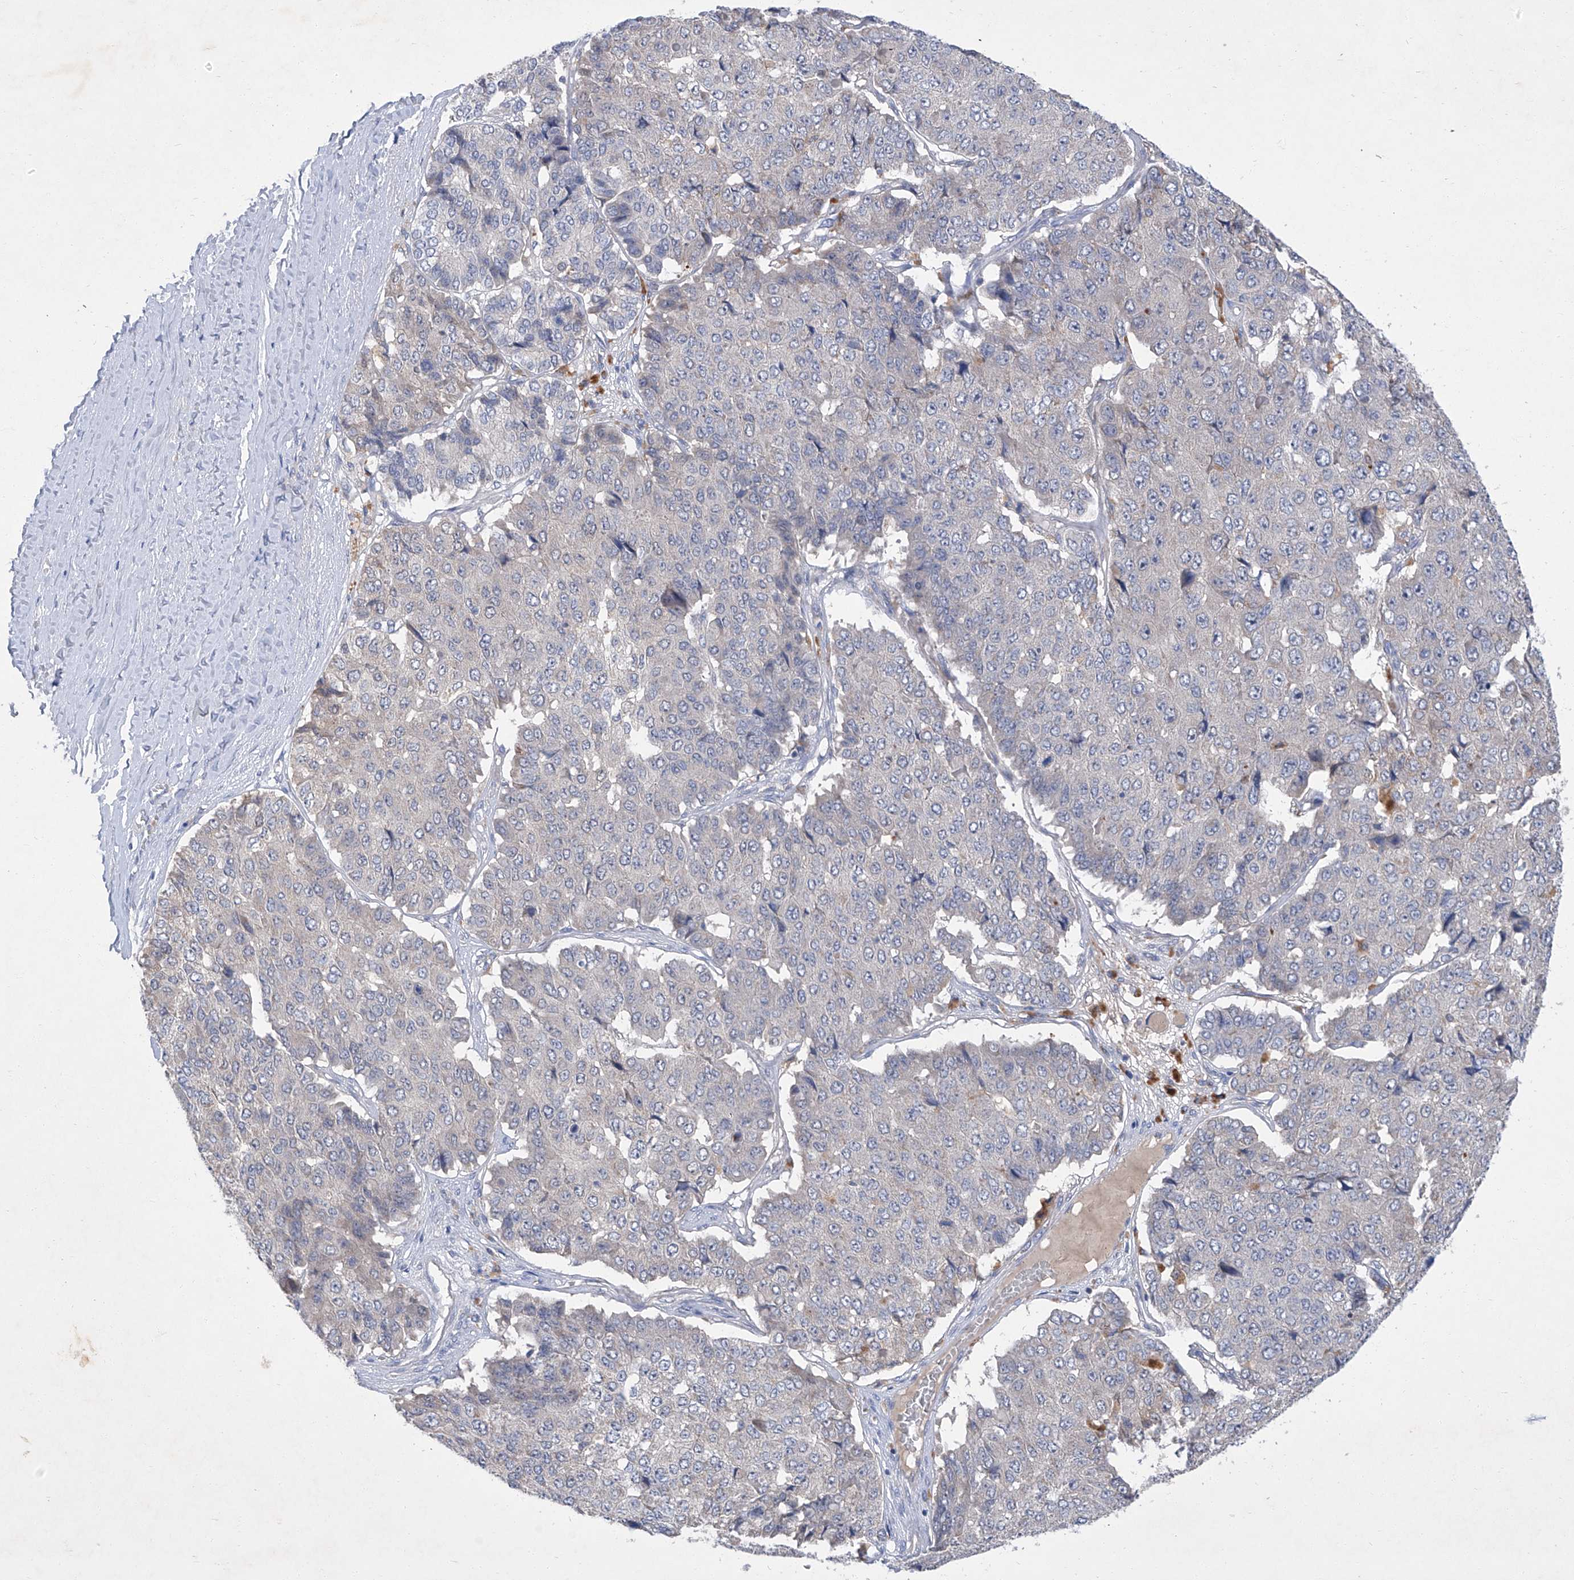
{"staining": {"intensity": "negative", "quantity": "none", "location": "none"}, "tissue": "pancreatic cancer", "cell_type": "Tumor cells", "image_type": "cancer", "snomed": [{"axis": "morphology", "description": "Adenocarcinoma, NOS"}, {"axis": "topography", "description": "Pancreas"}], "caption": "A photomicrograph of human pancreatic cancer is negative for staining in tumor cells.", "gene": "SBK2", "patient": {"sex": "male", "age": 50}}